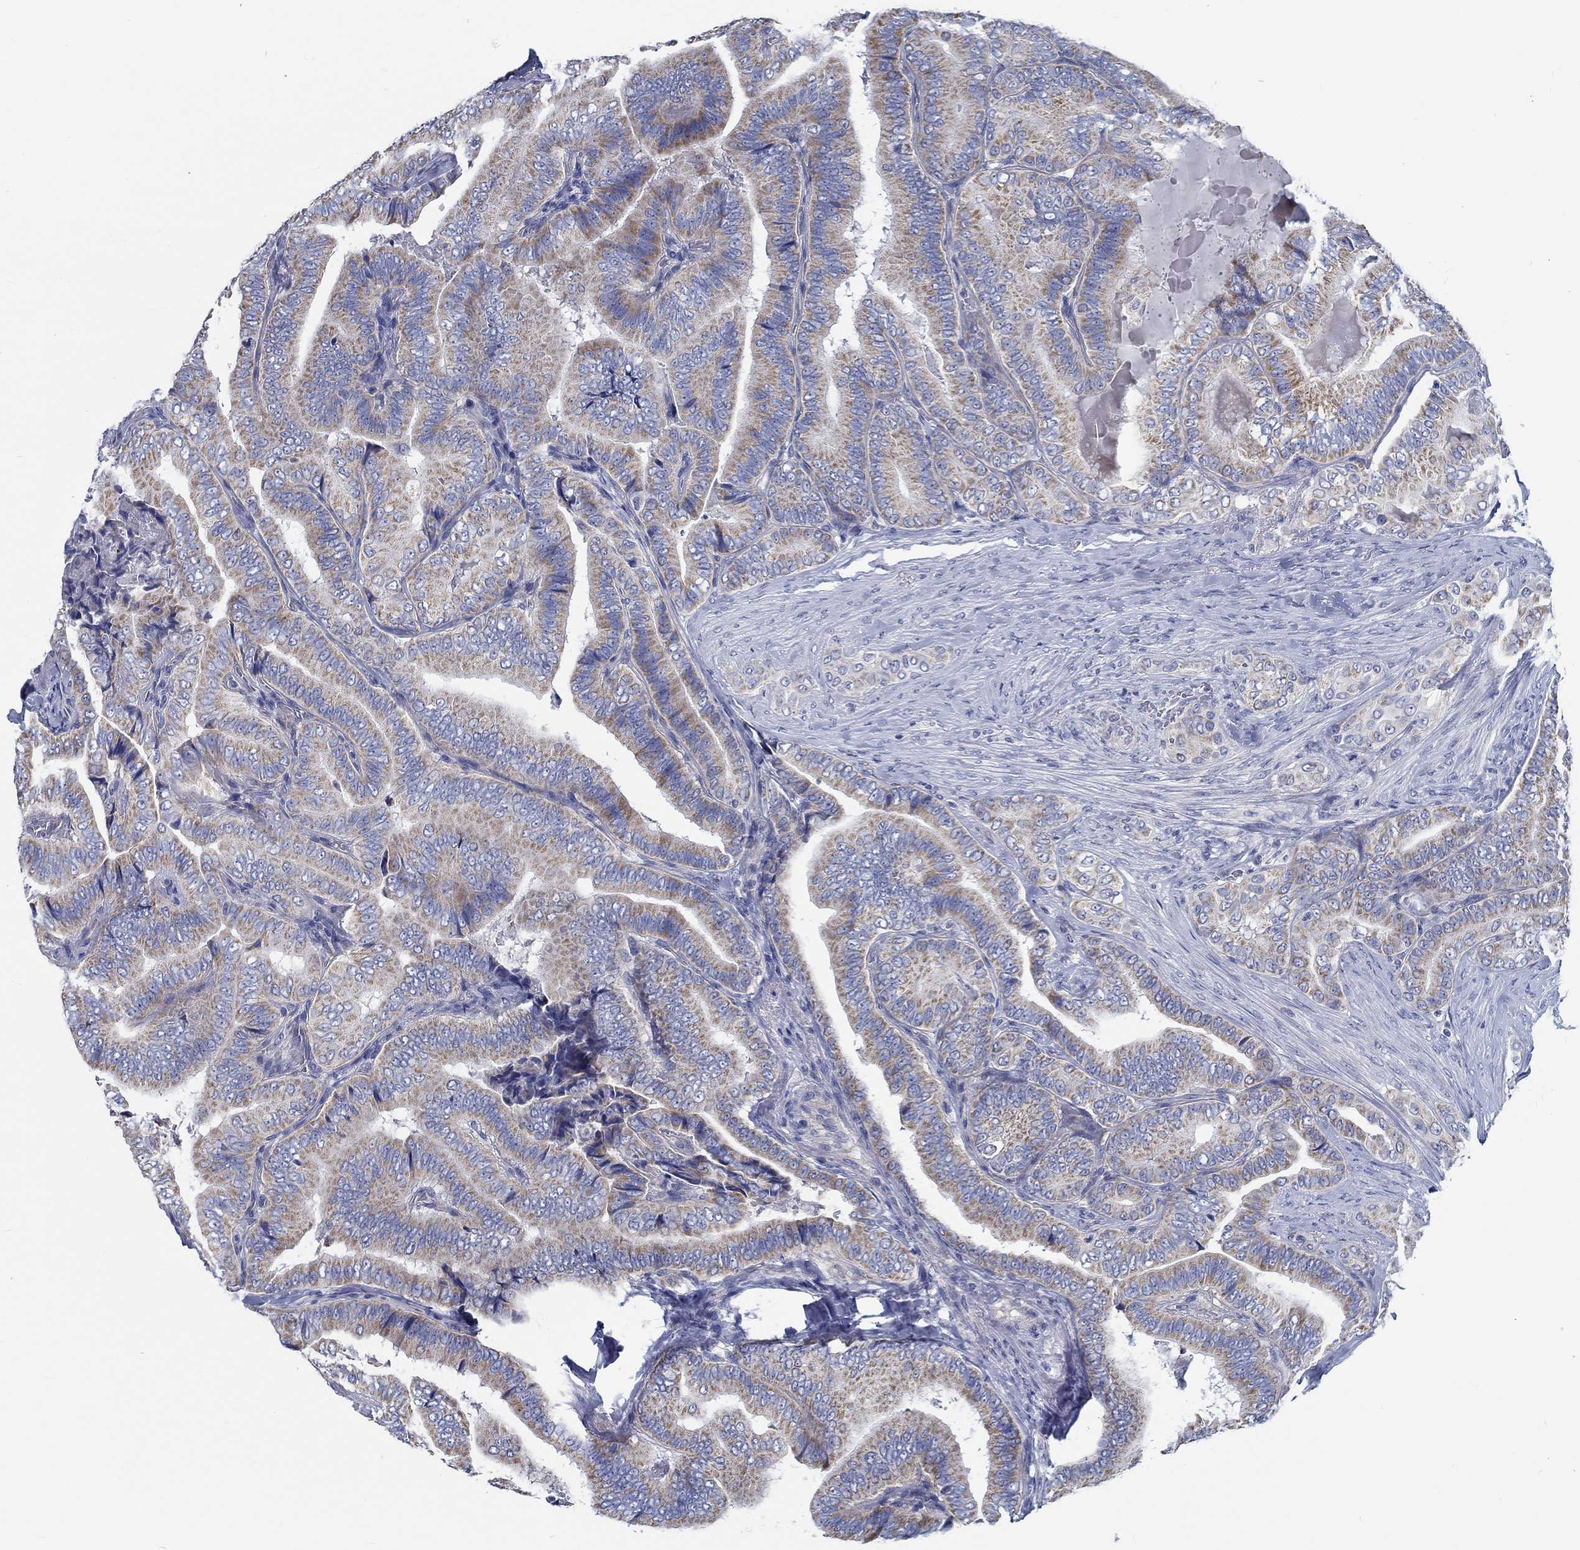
{"staining": {"intensity": "weak", "quantity": ">75%", "location": "cytoplasmic/membranous"}, "tissue": "thyroid cancer", "cell_type": "Tumor cells", "image_type": "cancer", "snomed": [{"axis": "morphology", "description": "Papillary adenocarcinoma, NOS"}, {"axis": "topography", "description": "Thyroid gland"}], "caption": "Thyroid papillary adenocarcinoma stained with IHC shows weak cytoplasmic/membranous expression in approximately >75% of tumor cells.", "gene": "MYBPC1", "patient": {"sex": "male", "age": 61}}